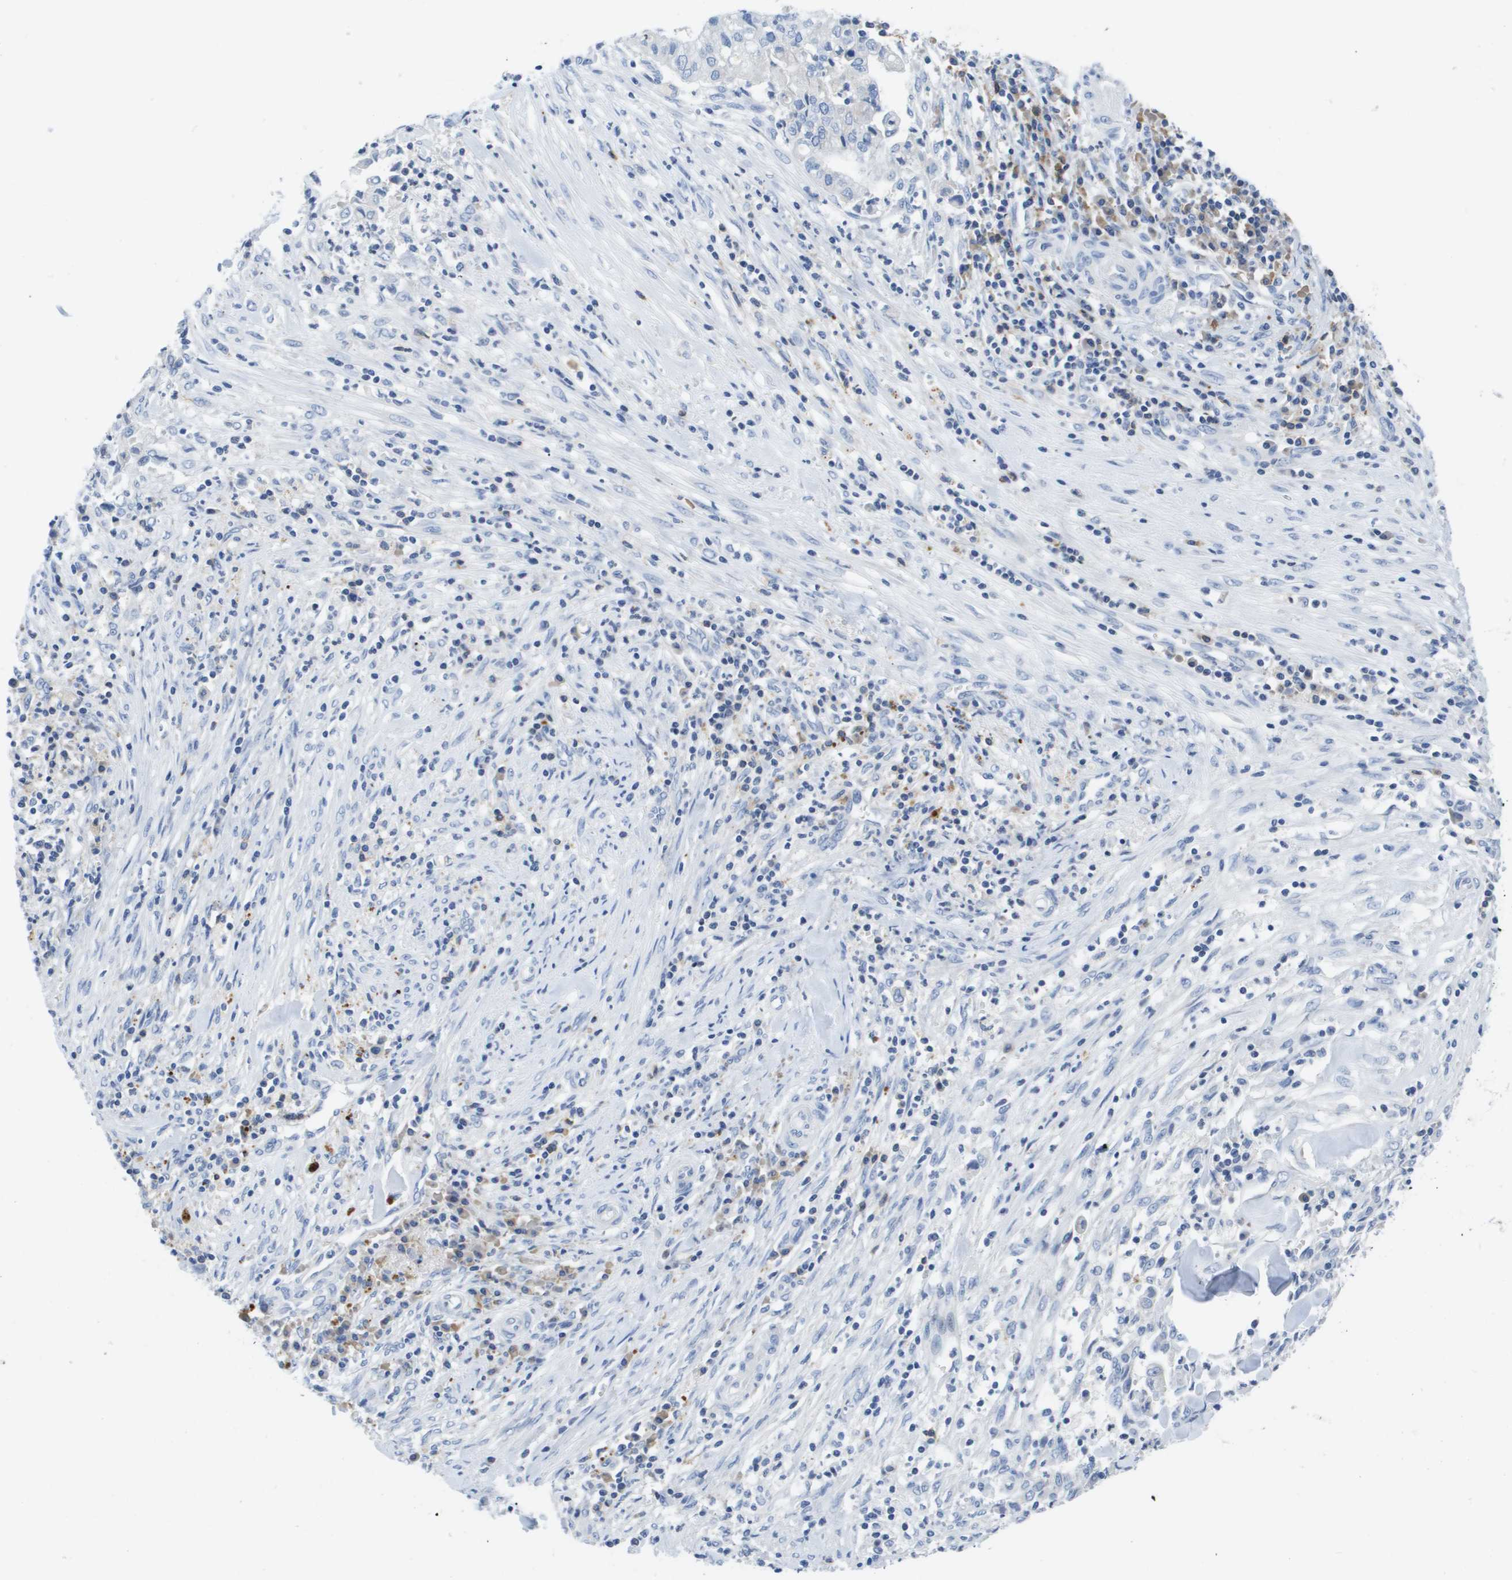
{"staining": {"intensity": "negative", "quantity": "none", "location": "none"}, "tissue": "cervical cancer", "cell_type": "Tumor cells", "image_type": "cancer", "snomed": [{"axis": "morphology", "description": "Adenocarcinoma, NOS"}, {"axis": "topography", "description": "Cervix"}], "caption": "Immunohistochemistry of adenocarcinoma (cervical) demonstrates no positivity in tumor cells. (Stains: DAB immunohistochemistry with hematoxylin counter stain, Microscopy: brightfield microscopy at high magnification).", "gene": "MS4A1", "patient": {"sex": "female", "age": 44}}